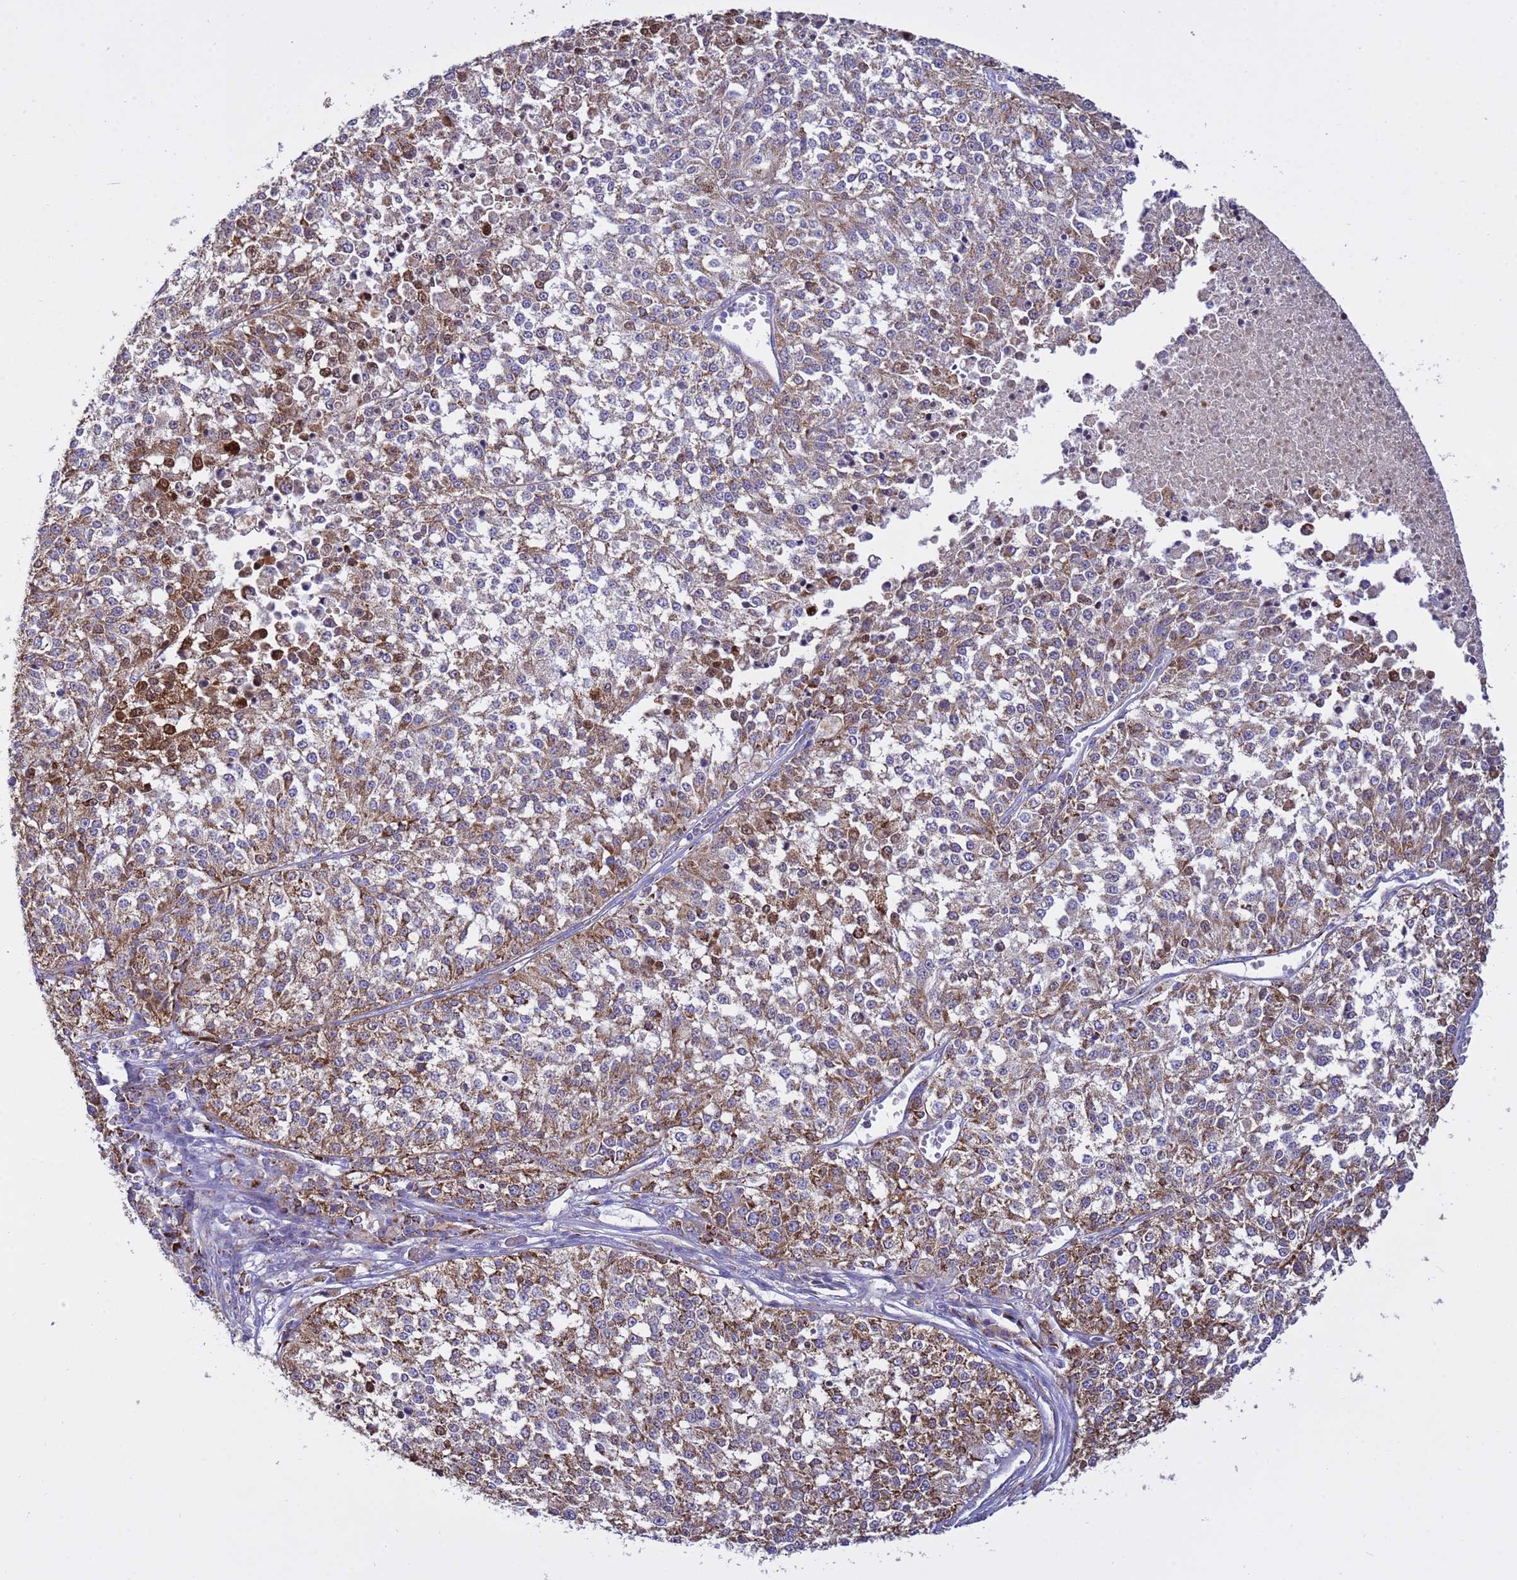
{"staining": {"intensity": "moderate", "quantity": "25%-75%", "location": "cytoplasmic/membranous"}, "tissue": "melanoma", "cell_type": "Tumor cells", "image_type": "cancer", "snomed": [{"axis": "morphology", "description": "Malignant melanoma, NOS"}, {"axis": "topography", "description": "Skin"}], "caption": "Immunohistochemistry of human melanoma exhibits medium levels of moderate cytoplasmic/membranous expression in about 25%-75% of tumor cells.", "gene": "TUBGCP3", "patient": {"sex": "female", "age": 64}}